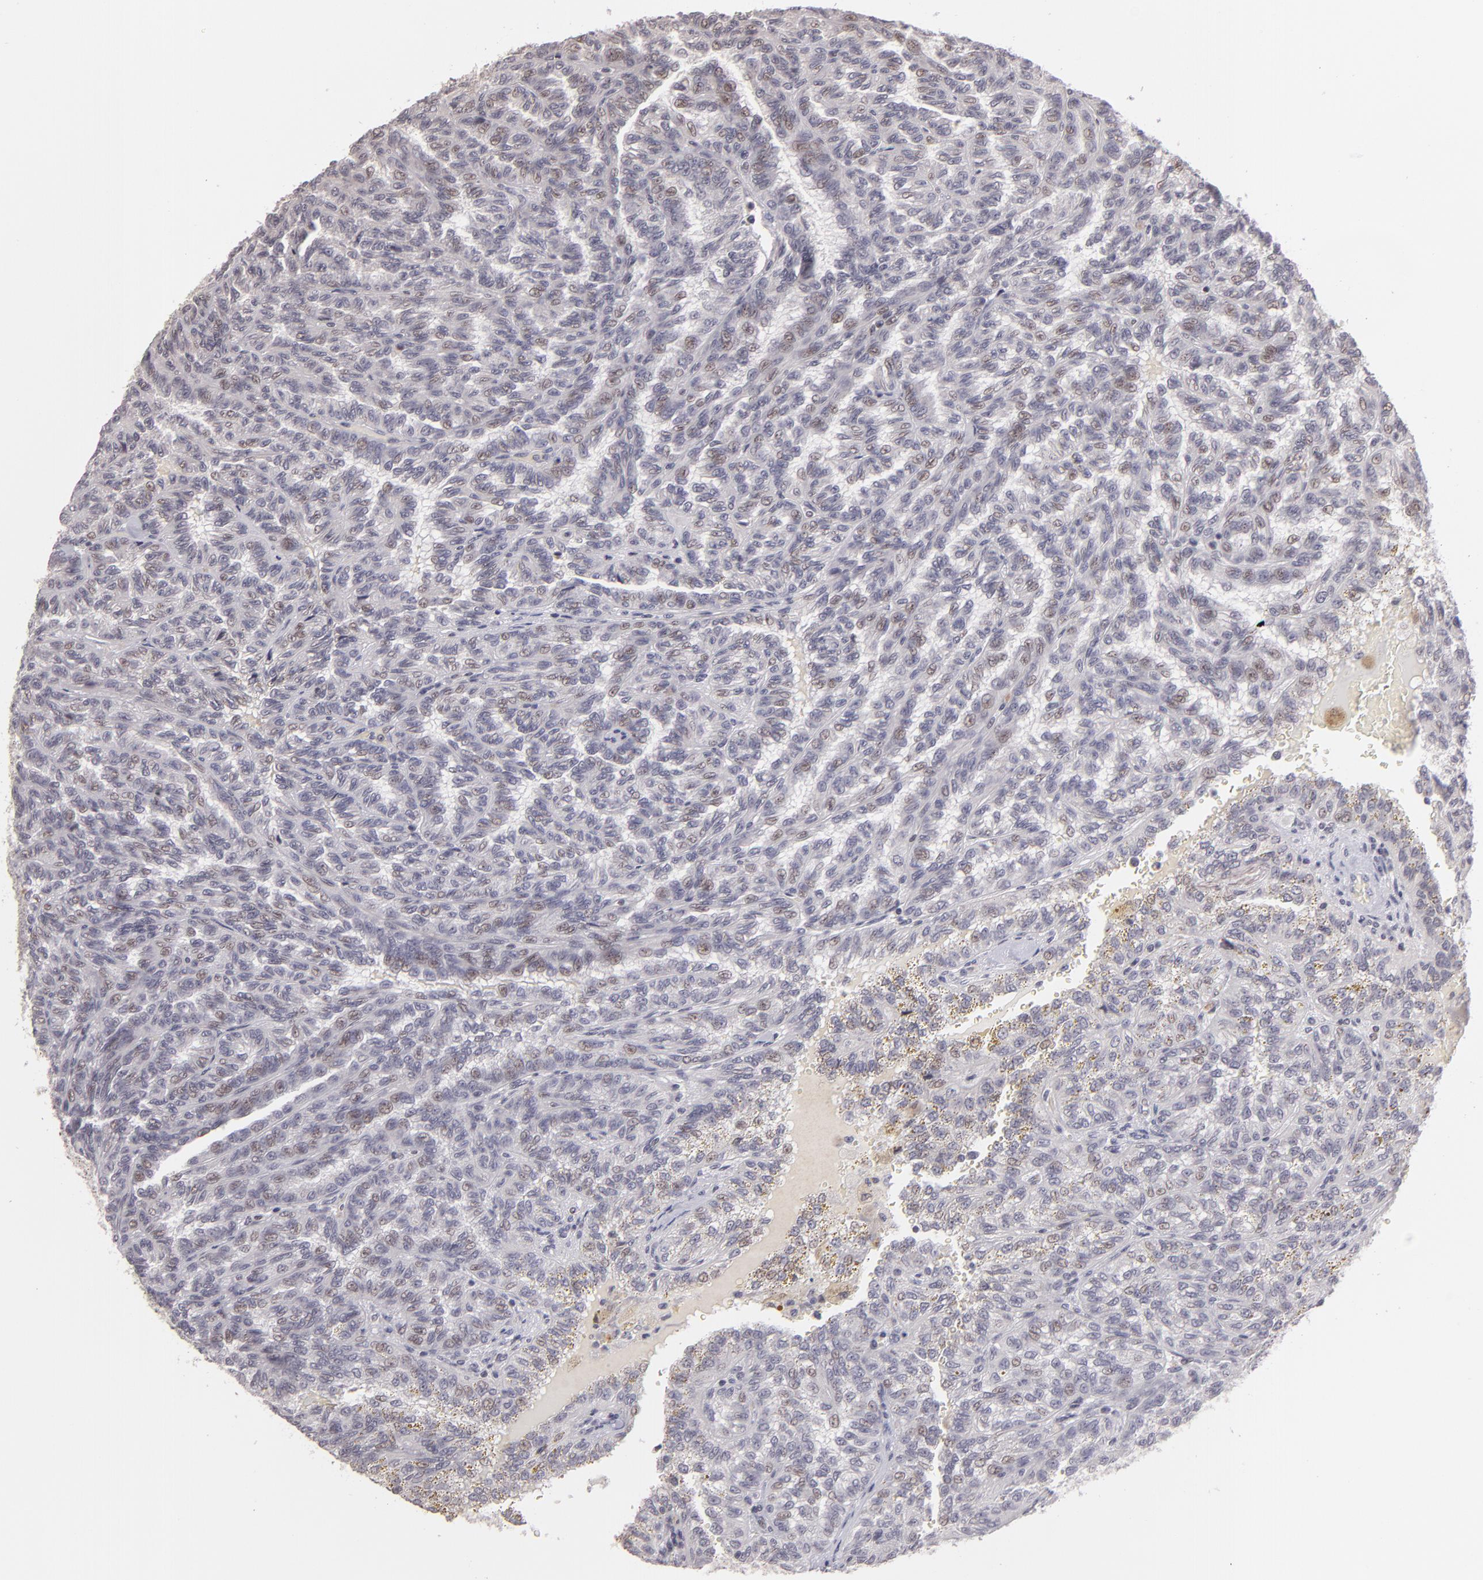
{"staining": {"intensity": "weak", "quantity": "<25%", "location": "nuclear"}, "tissue": "renal cancer", "cell_type": "Tumor cells", "image_type": "cancer", "snomed": [{"axis": "morphology", "description": "Inflammation, NOS"}, {"axis": "morphology", "description": "Adenocarcinoma, NOS"}, {"axis": "topography", "description": "Kidney"}], "caption": "IHC micrograph of neoplastic tissue: renal cancer stained with DAB shows no significant protein expression in tumor cells. (DAB immunohistochemistry with hematoxylin counter stain).", "gene": "RARB", "patient": {"sex": "male", "age": 68}}